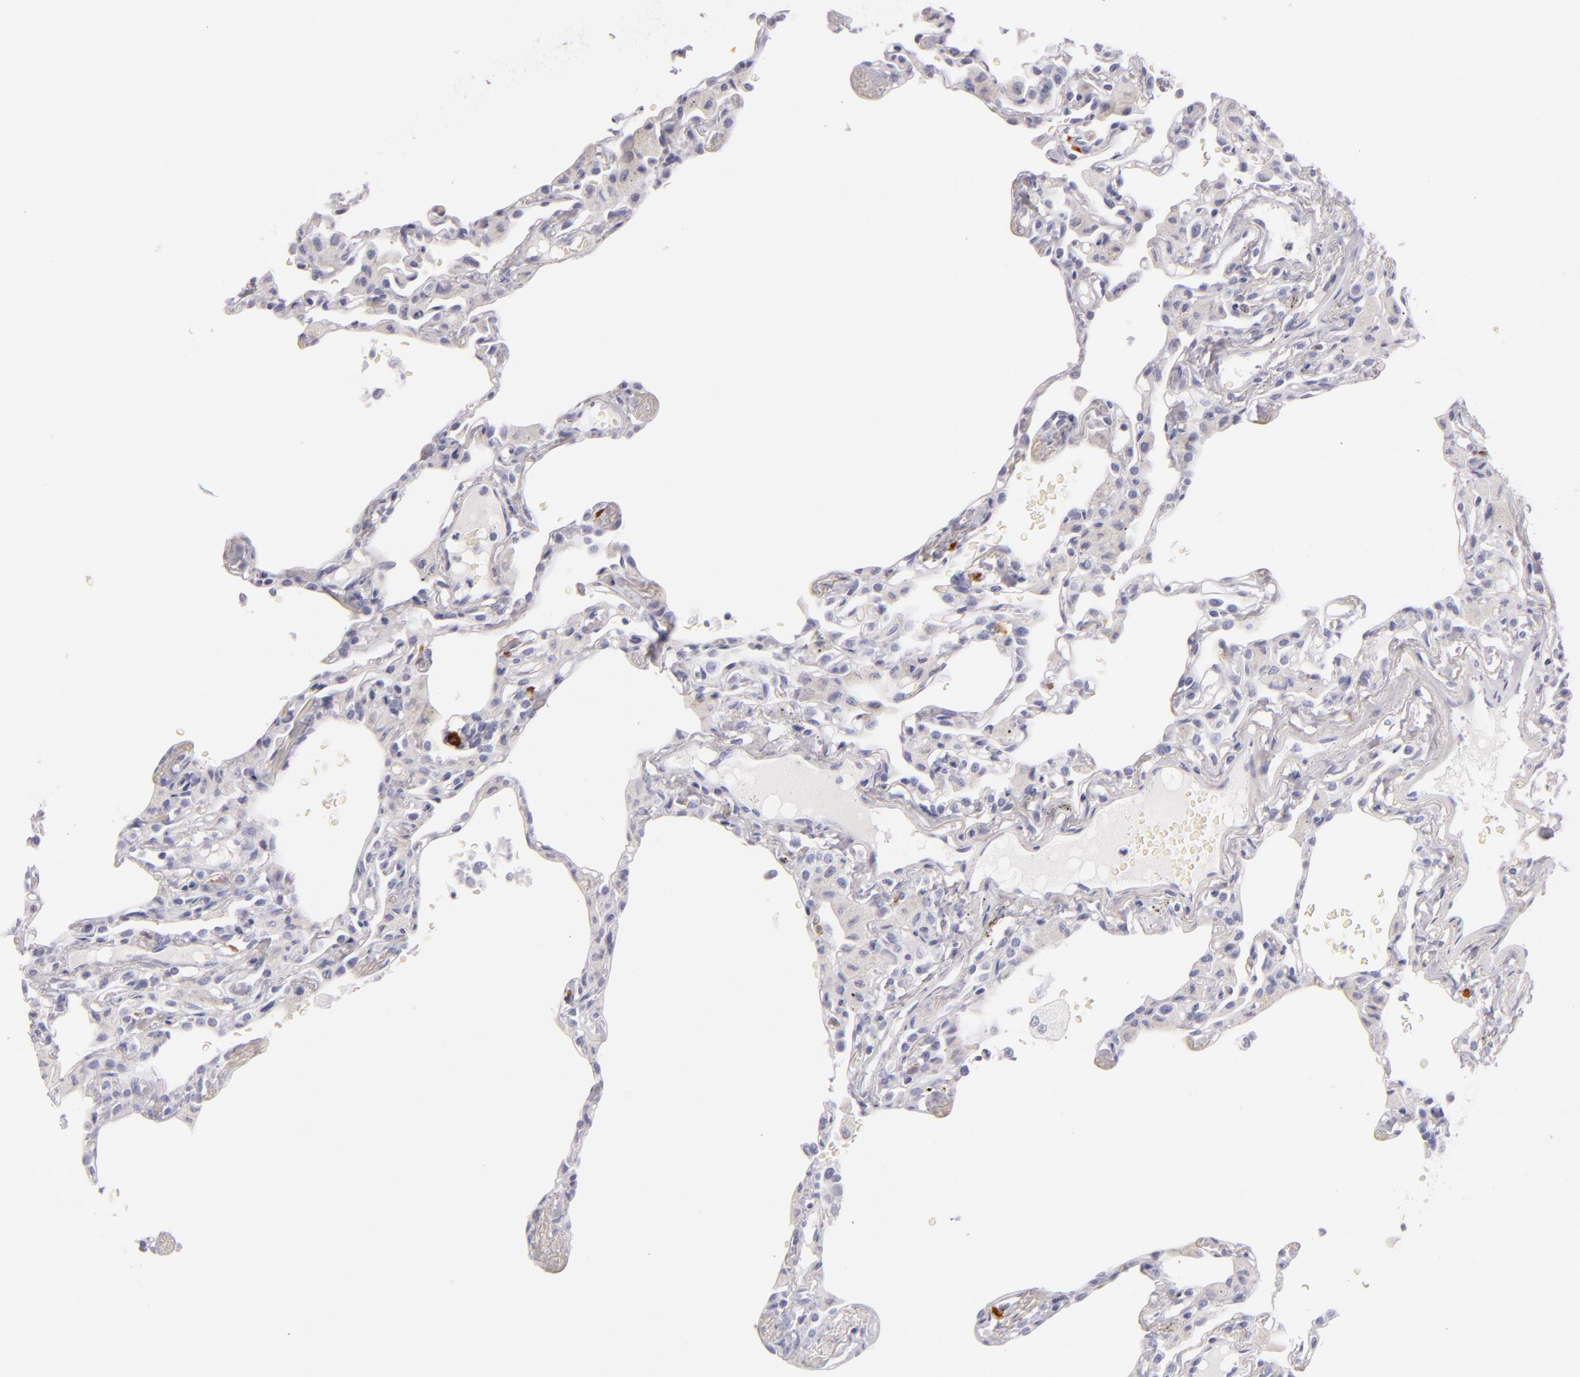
{"staining": {"intensity": "negative", "quantity": "none", "location": "none"}, "tissue": "lung", "cell_type": "Alveolar cells", "image_type": "normal", "snomed": [{"axis": "morphology", "description": "Normal tissue, NOS"}, {"axis": "topography", "description": "Lung"}], "caption": "DAB immunohistochemical staining of normal lung displays no significant staining in alveolar cells. The staining was performed using DAB to visualize the protein expression in brown, while the nuclei were stained in blue with hematoxylin (Magnification: 20x).", "gene": "TPSD1", "patient": {"sex": "female", "age": 49}}